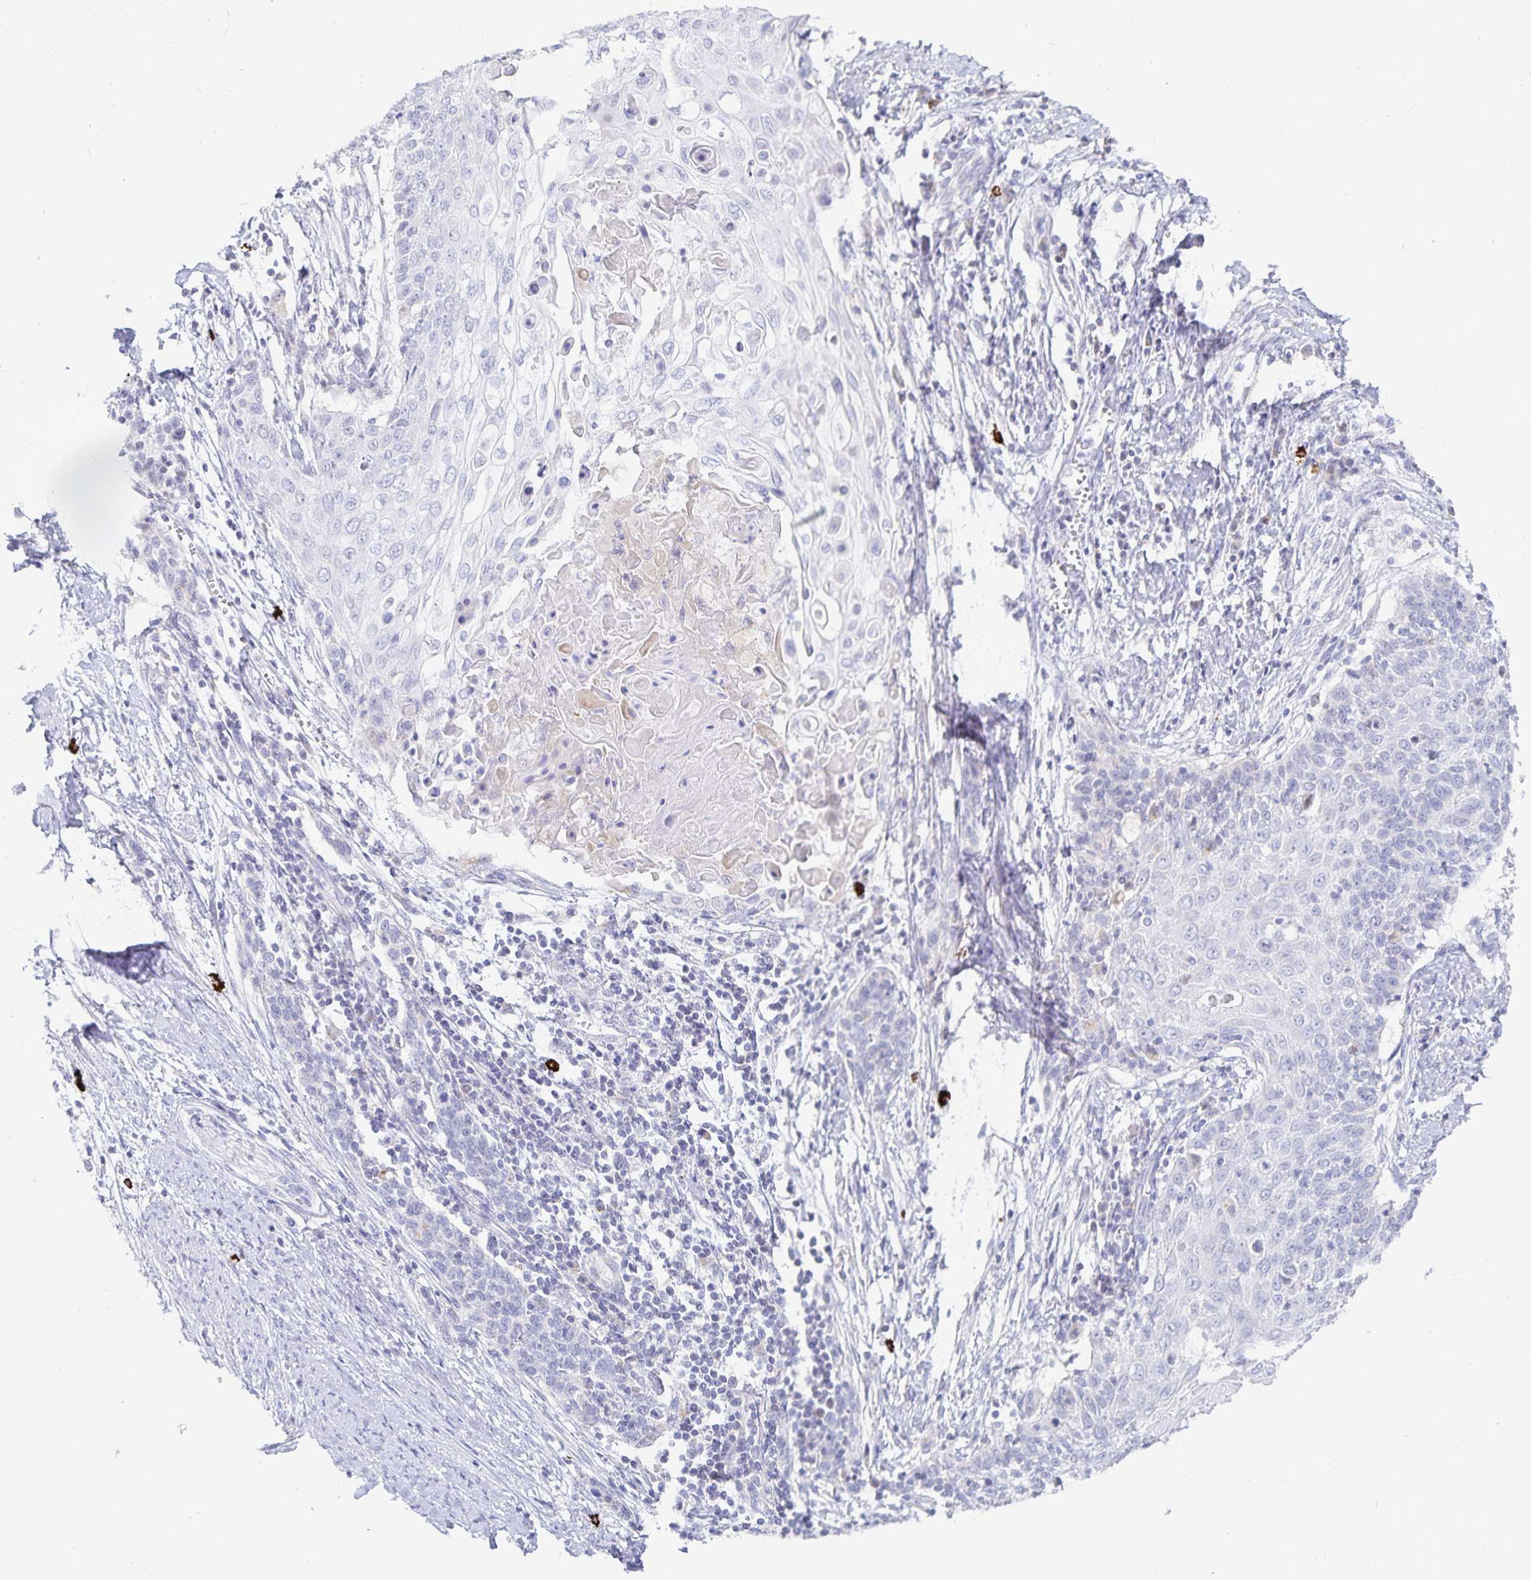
{"staining": {"intensity": "negative", "quantity": "none", "location": "none"}, "tissue": "cervical cancer", "cell_type": "Tumor cells", "image_type": "cancer", "snomed": [{"axis": "morphology", "description": "Squamous cell carcinoma, NOS"}, {"axis": "topography", "description": "Cervix"}], "caption": "This is an immunohistochemistry (IHC) image of human cervical cancer. There is no positivity in tumor cells.", "gene": "PKHD1", "patient": {"sex": "female", "age": 39}}